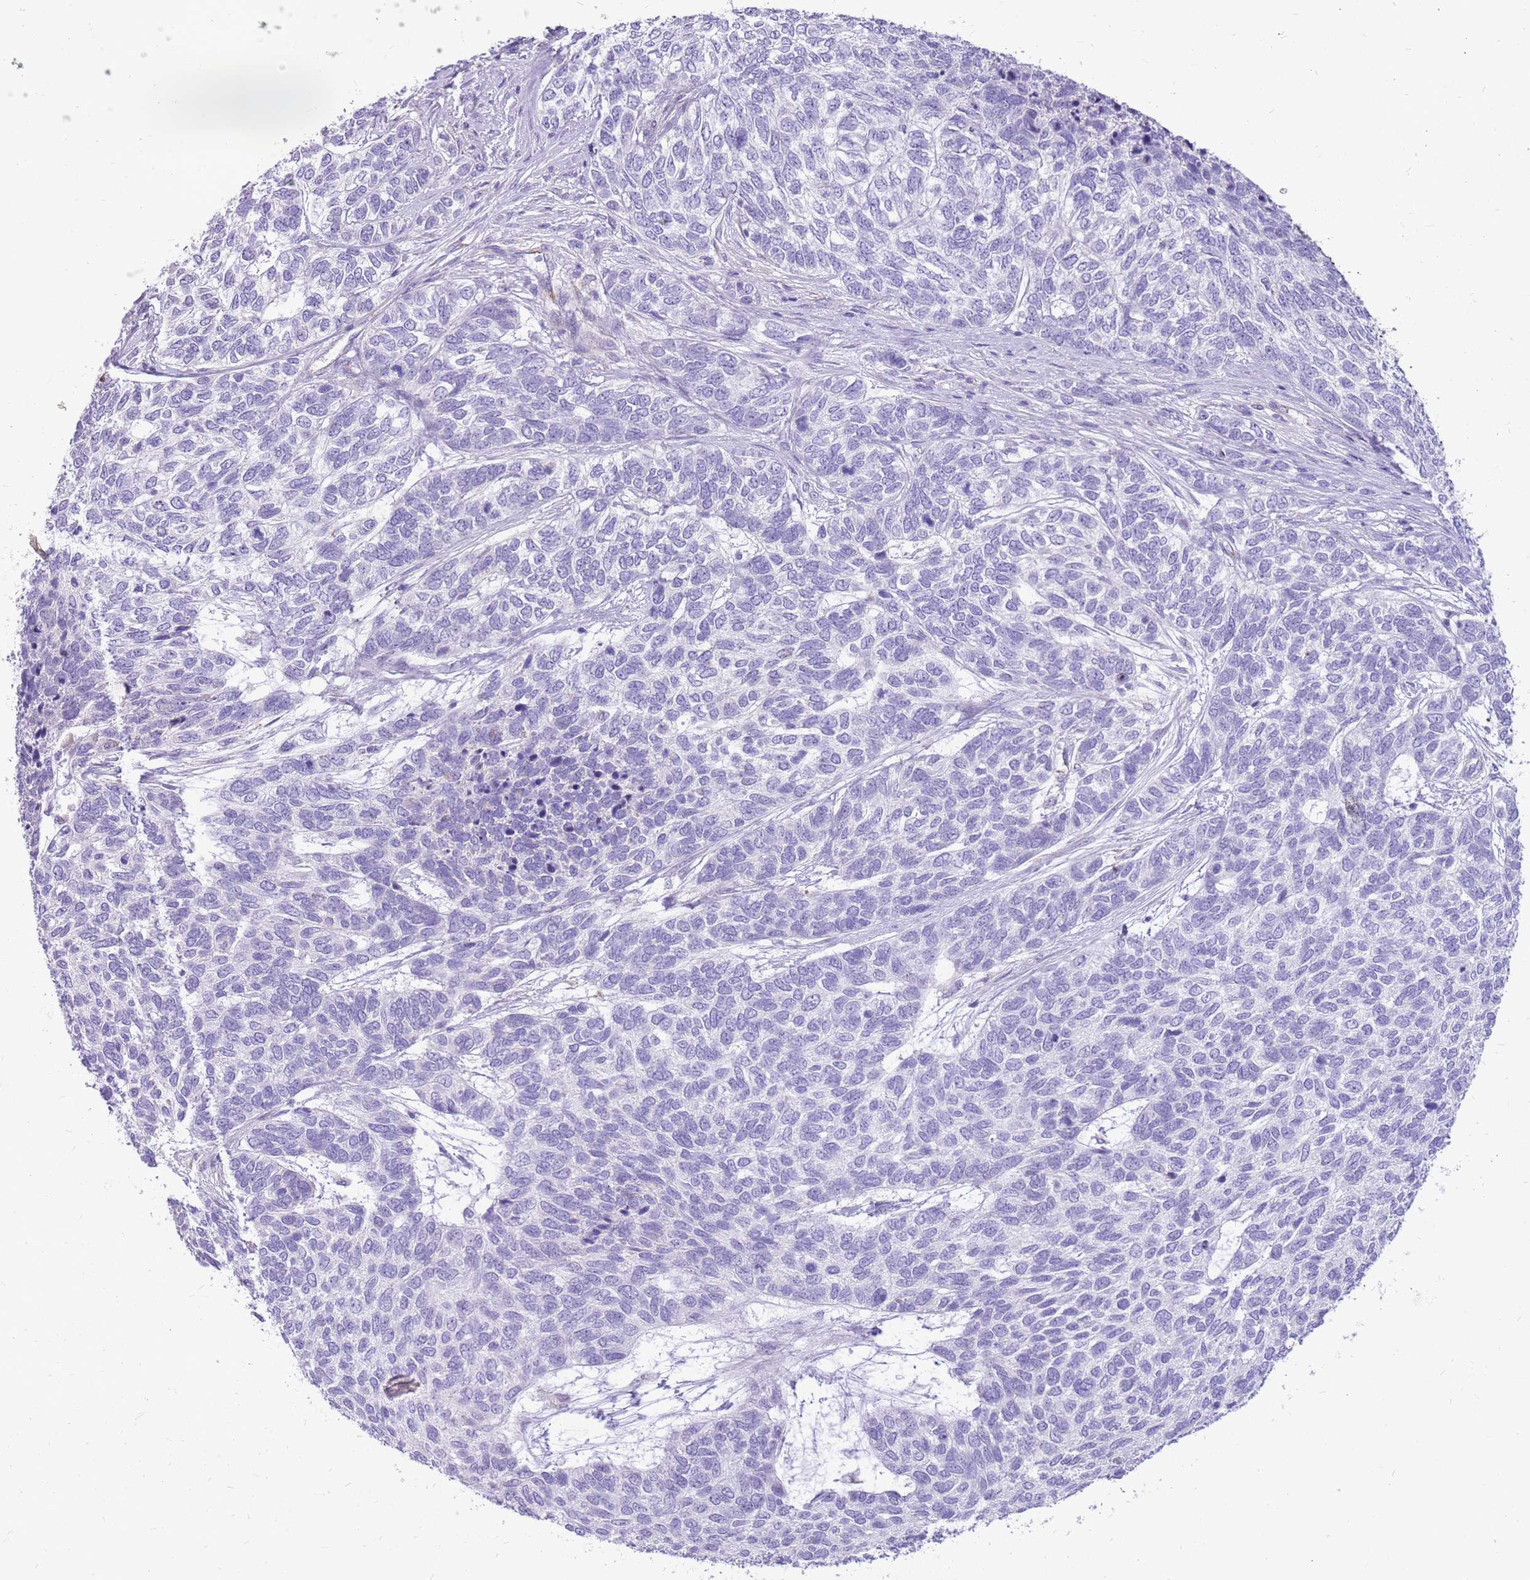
{"staining": {"intensity": "negative", "quantity": "none", "location": "none"}, "tissue": "skin cancer", "cell_type": "Tumor cells", "image_type": "cancer", "snomed": [{"axis": "morphology", "description": "Basal cell carcinoma"}, {"axis": "topography", "description": "Skin"}], "caption": "Tumor cells are negative for brown protein staining in skin basal cell carcinoma.", "gene": "PCNX1", "patient": {"sex": "female", "age": 65}}